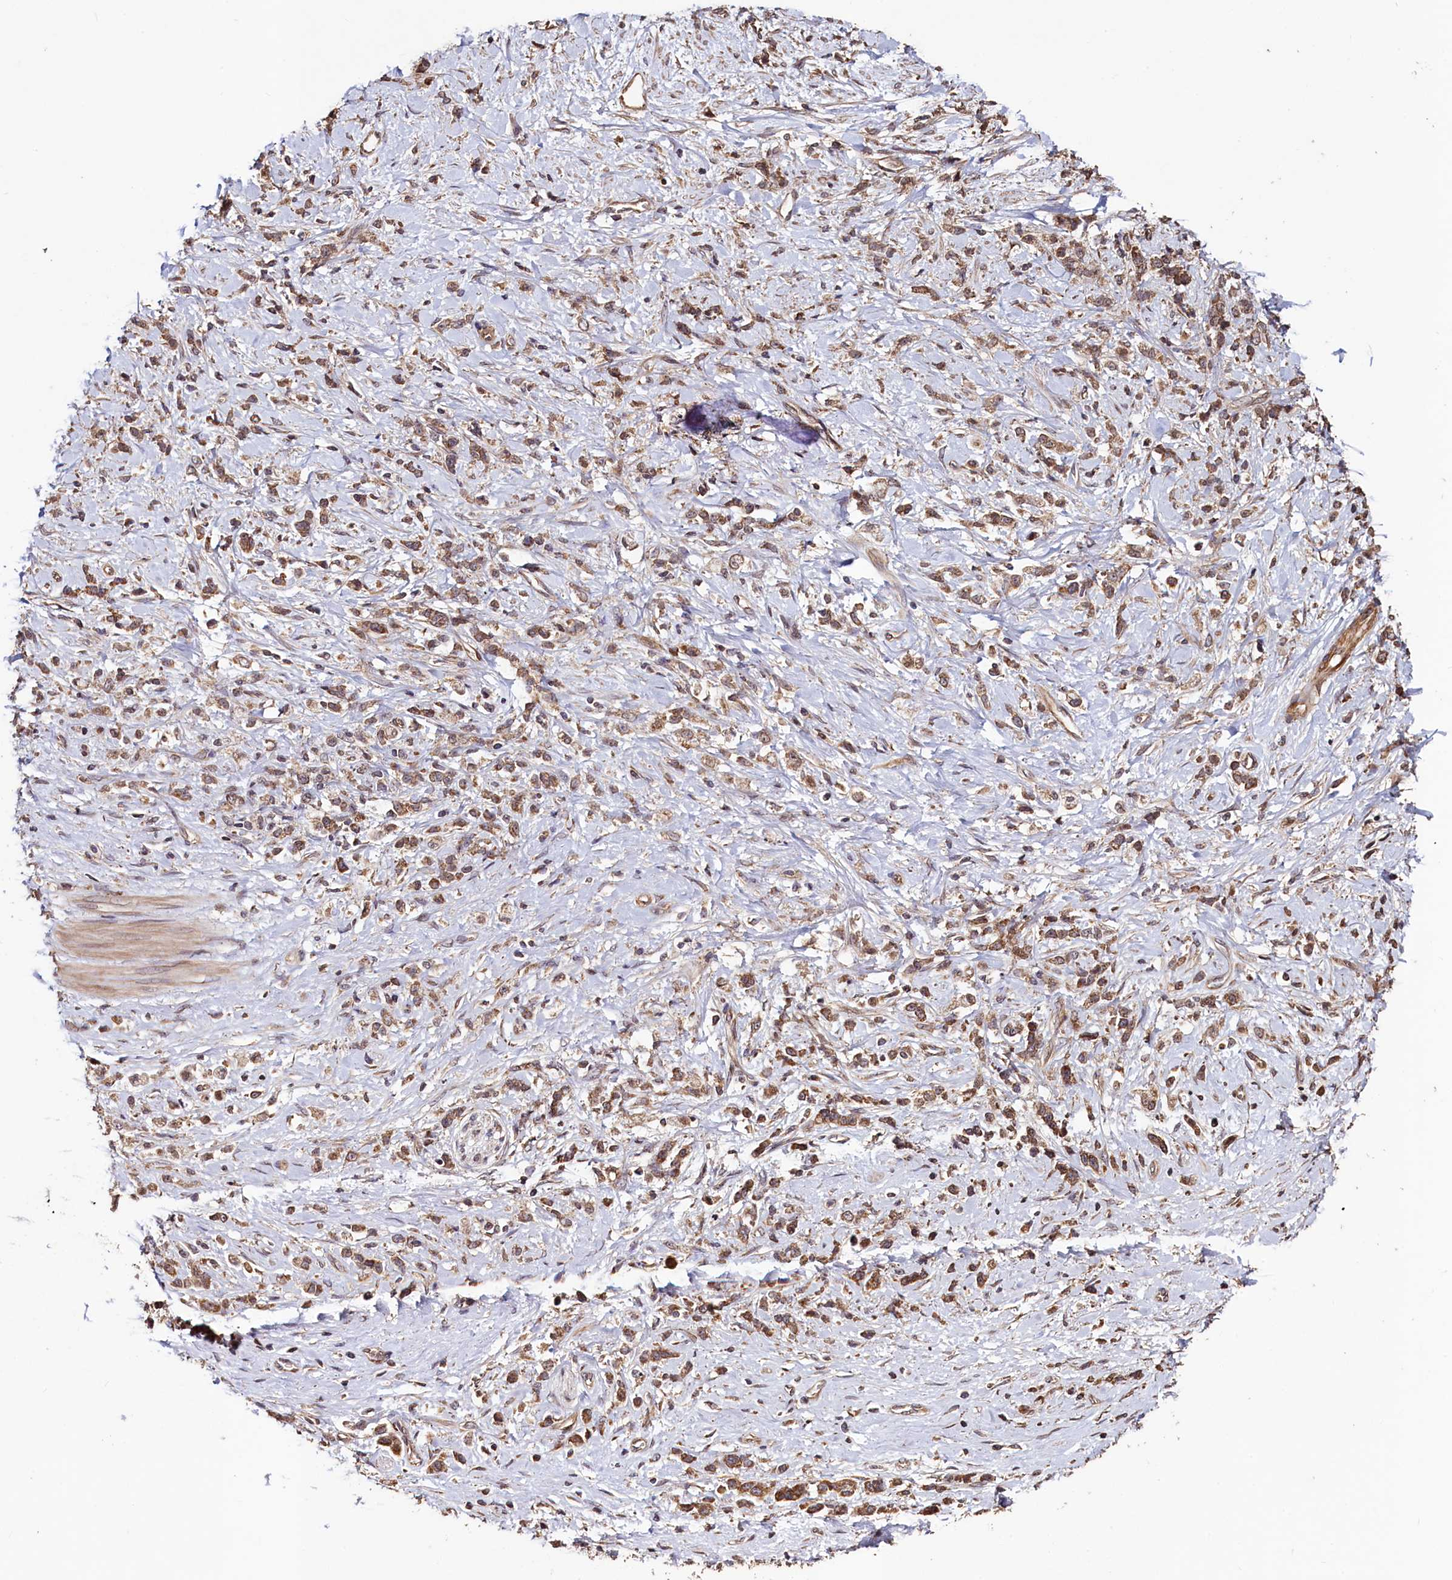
{"staining": {"intensity": "moderate", "quantity": ">75%", "location": "cytoplasmic/membranous"}, "tissue": "stomach cancer", "cell_type": "Tumor cells", "image_type": "cancer", "snomed": [{"axis": "morphology", "description": "Adenocarcinoma, NOS"}, {"axis": "topography", "description": "Stomach"}], "caption": "Stomach cancer tissue reveals moderate cytoplasmic/membranous expression in approximately >75% of tumor cells, visualized by immunohistochemistry.", "gene": "RBFA", "patient": {"sex": "female", "age": 60}}